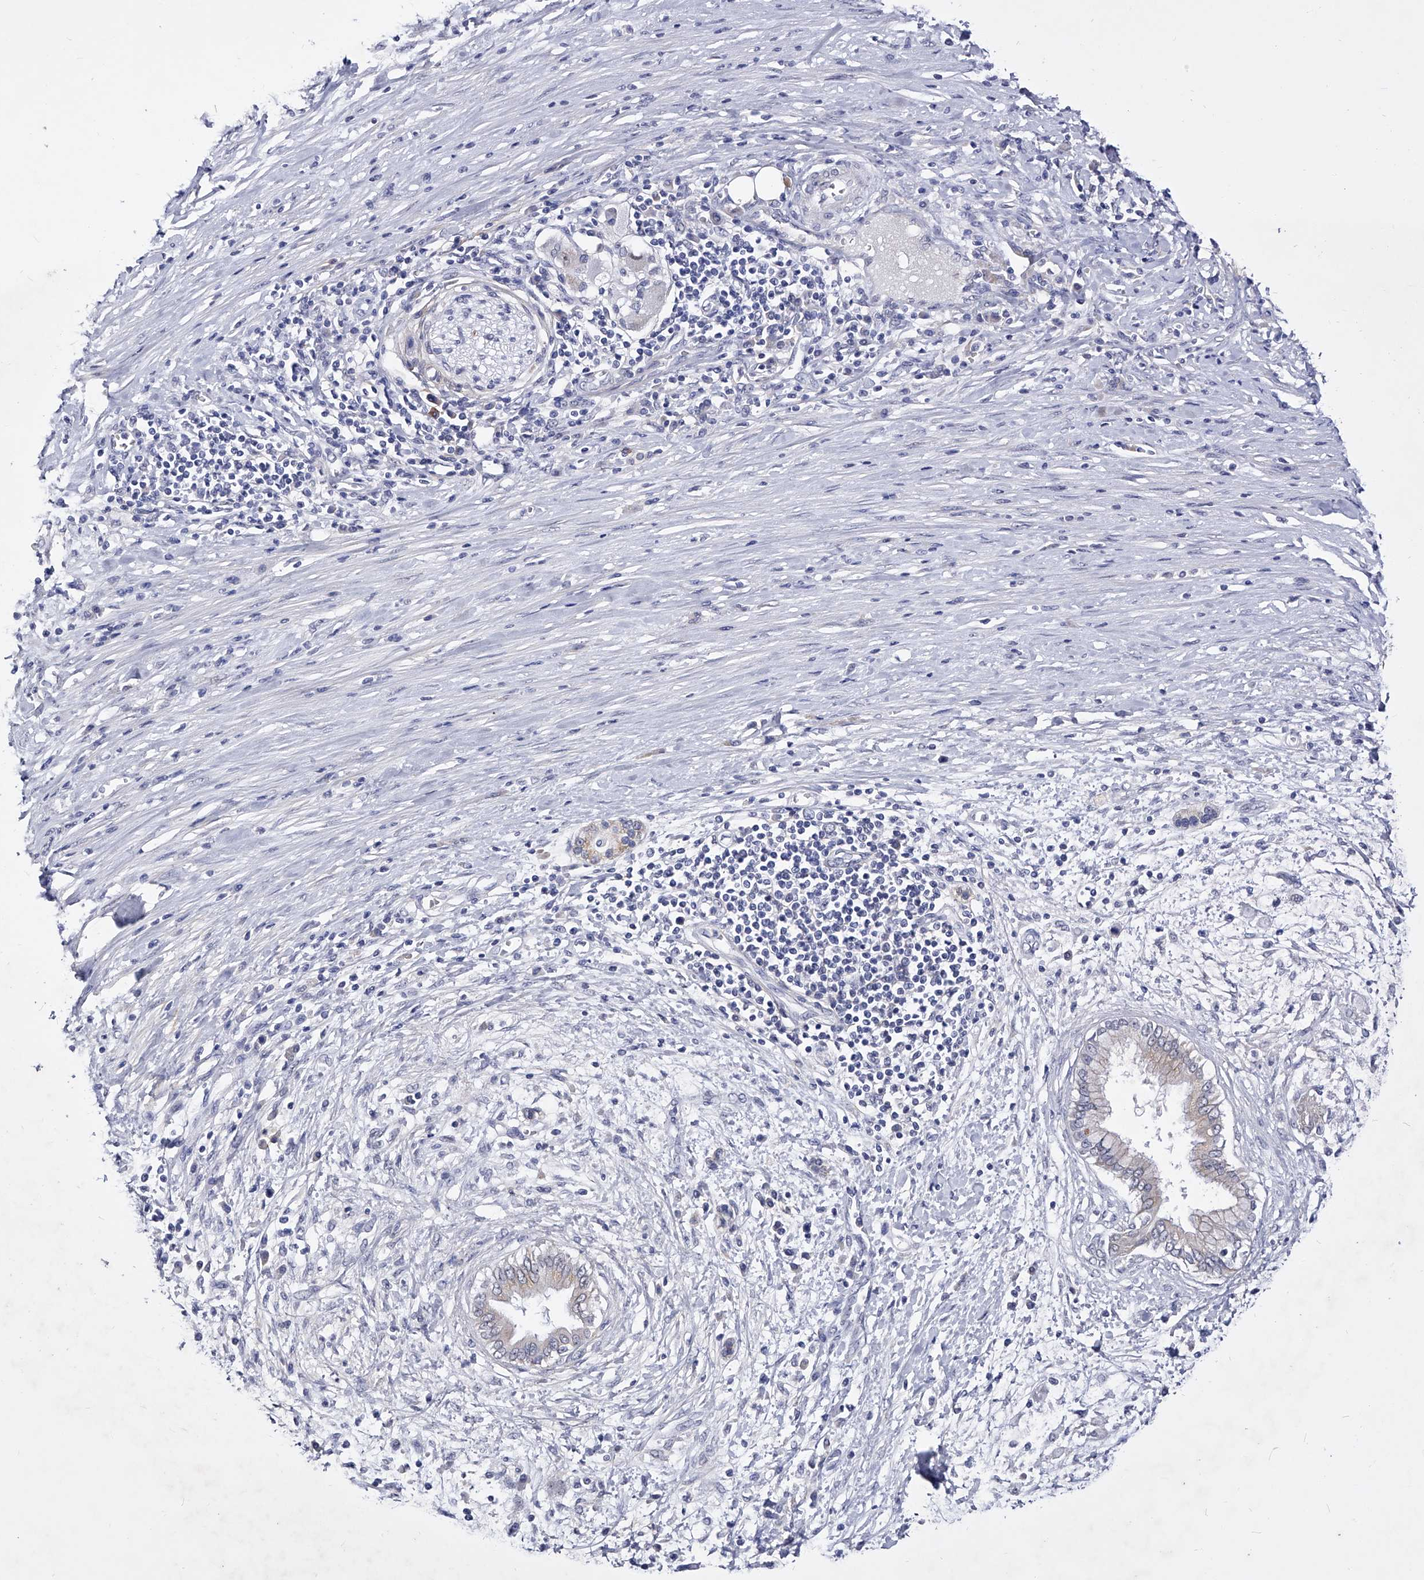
{"staining": {"intensity": "weak", "quantity": "<25%", "location": "nuclear"}, "tissue": "pancreatic cancer", "cell_type": "Tumor cells", "image_type": "cancer", "snomed": [{"axis": "morphology", "description": "Adenocarcinoma, NOS"}, {"axis": "topography", "description": "Pancreas"}], "caption": "Human adenocarcinoma (pancreatic) stained for a protein using IHC exhibits no positivity in tumor cells.", "gene": "ZNF529", "patient": {"sex": "male", "age": 58}}